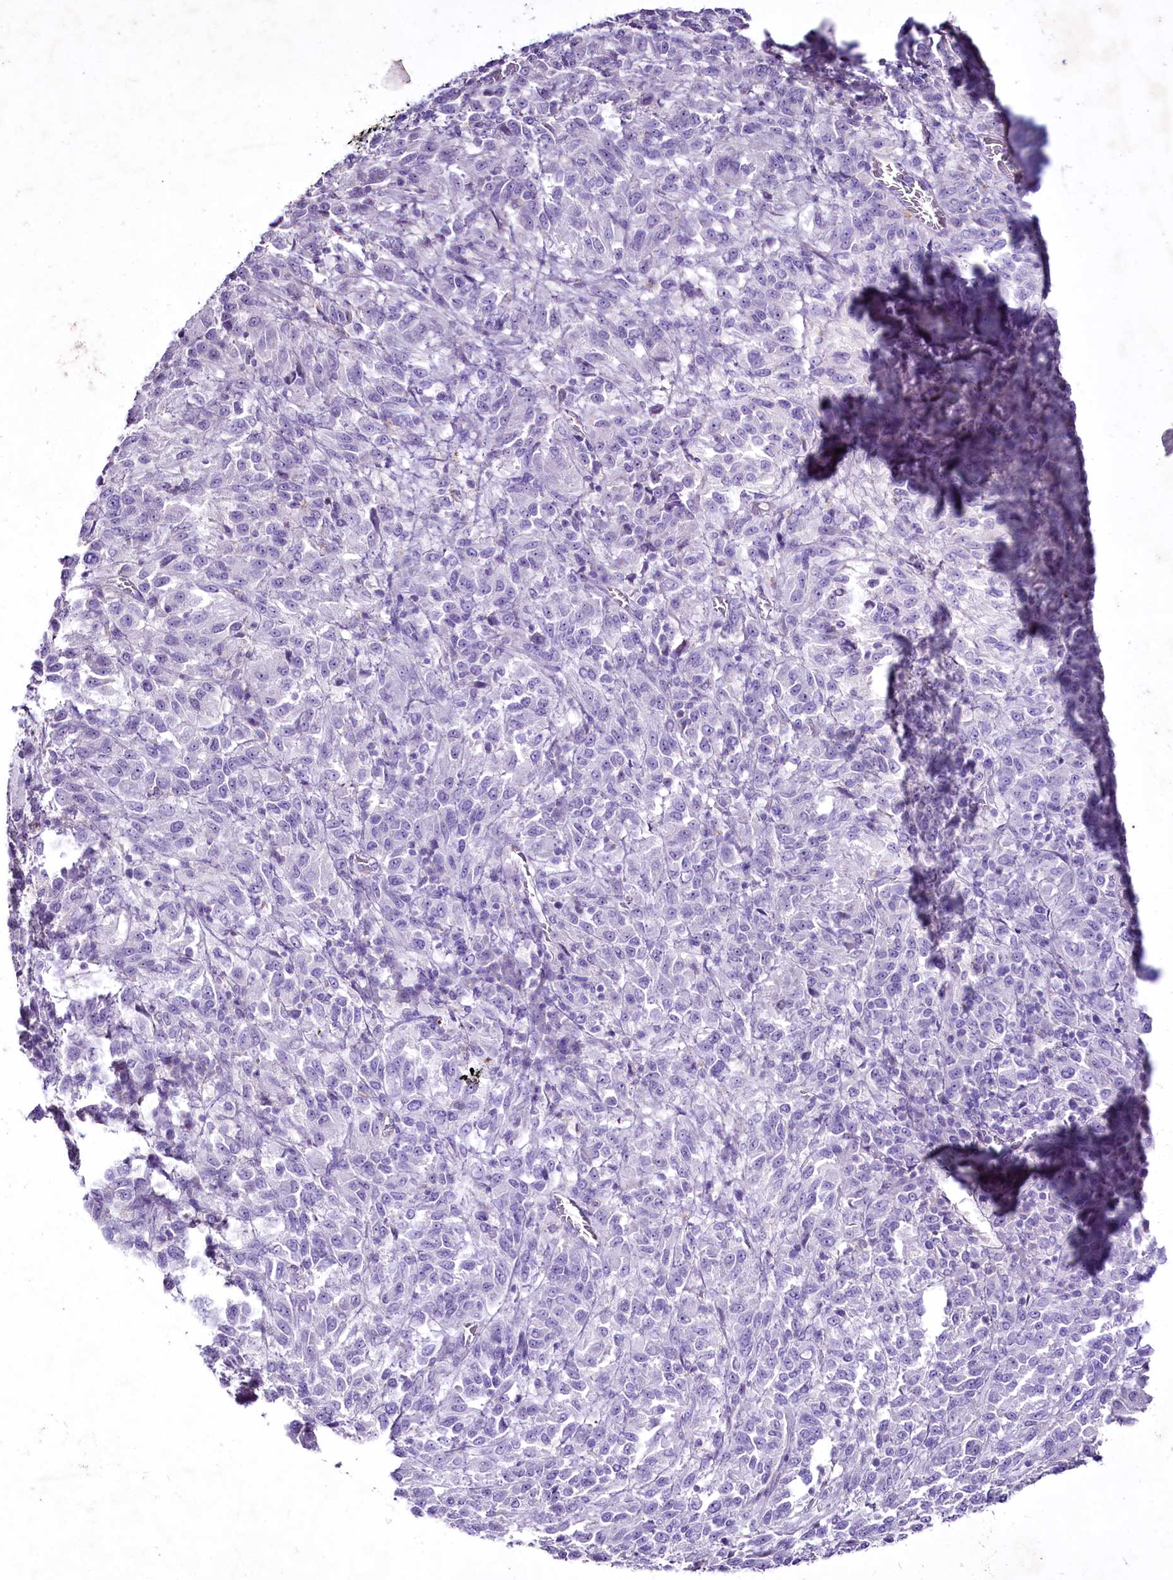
{"staining": {"intensity": "negative", "quantity": "none", "location": "none"}, "tissue": "melanoma", "cell_type": "Tumor cells", "image_type": "cancer", "snomed": [{"axis": "morphology", "description": "Malignant melanoma, Metastatic site"}, {"axis": "topography", "description": "Lung"}], "caption": "There is no significant positivity in tumor cells of malignant melanoma (metastatic site).", "gene": "FAM209B", "patient": {"sex": "male", "age": 64}}